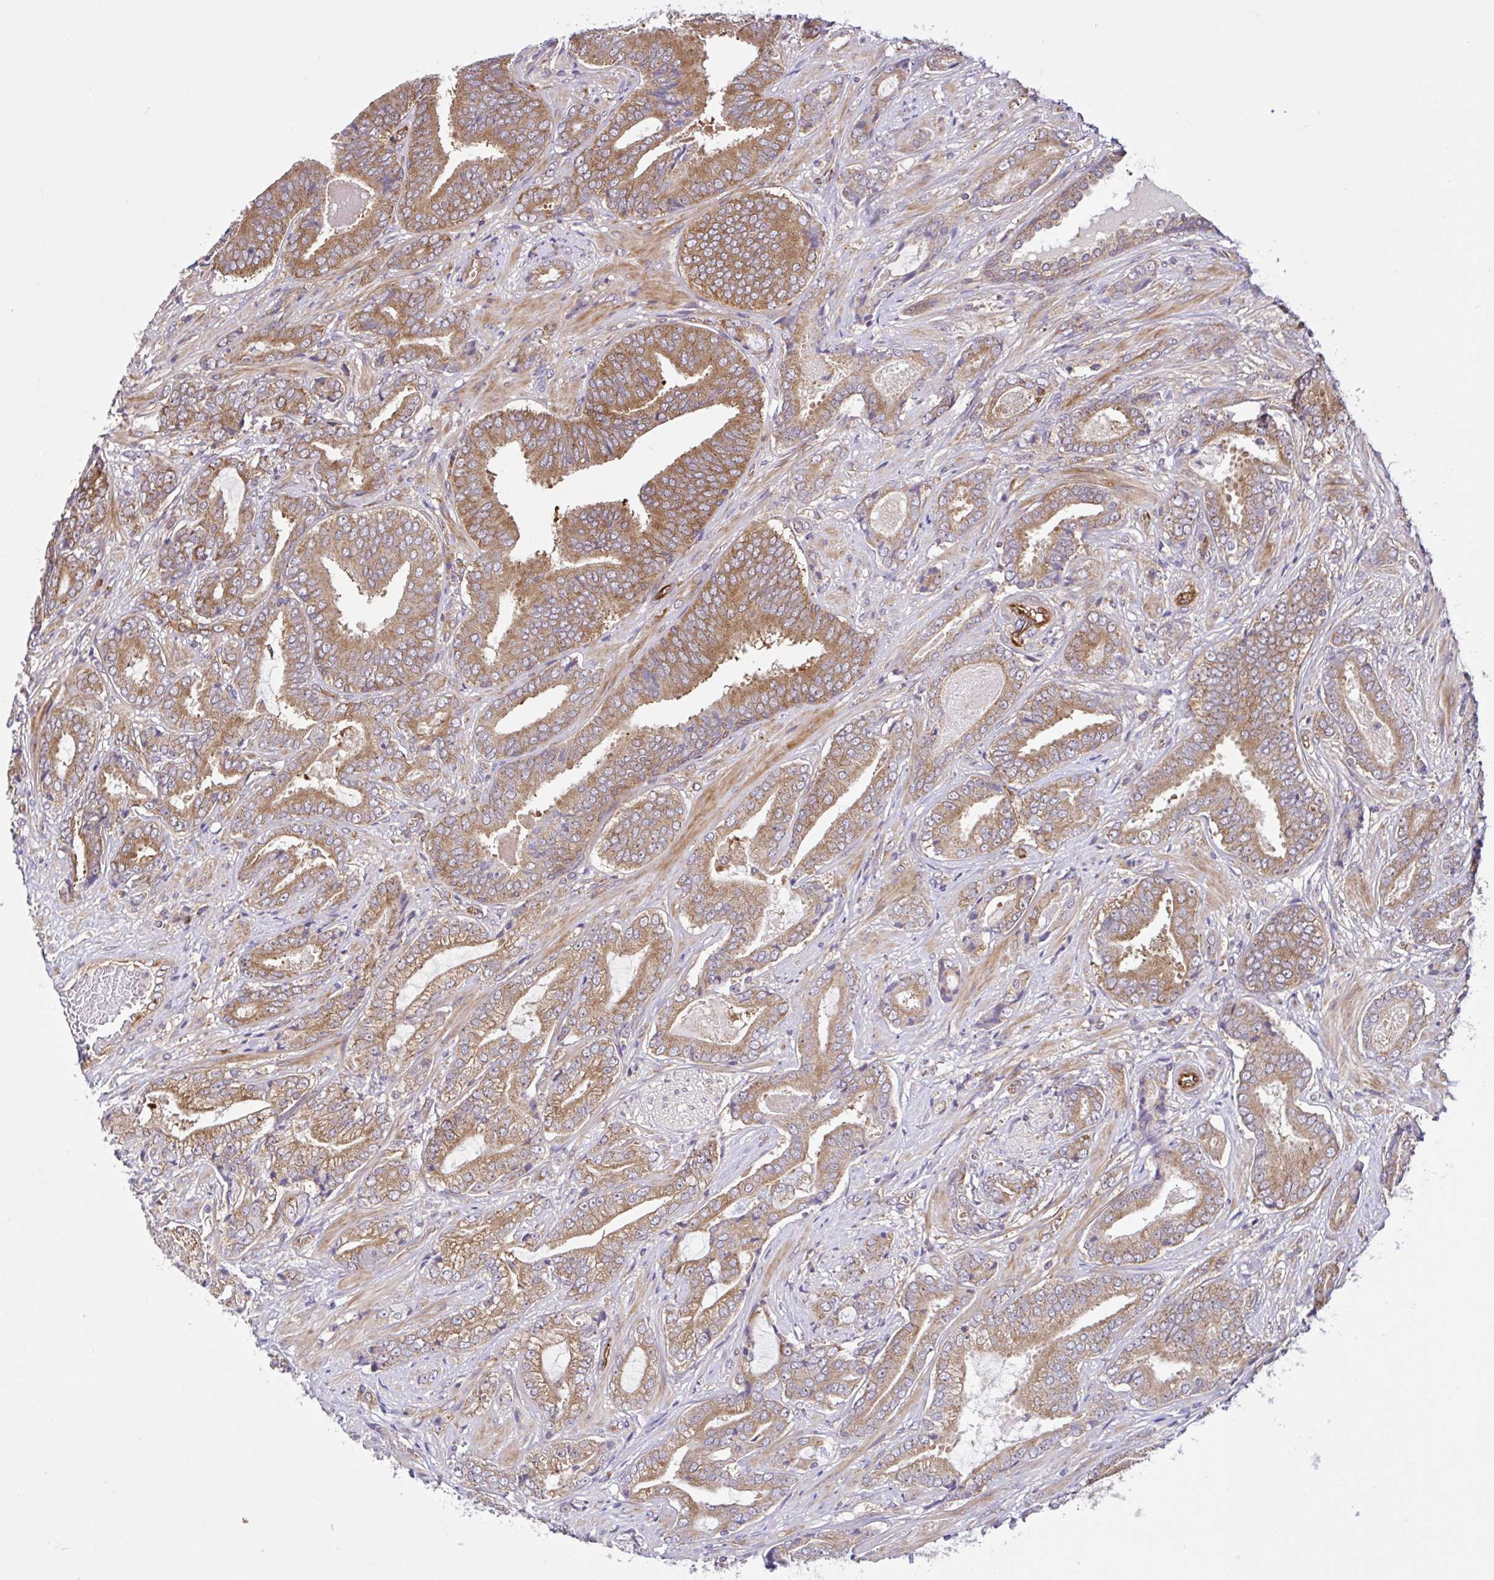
{"staining": {"intensity": "moderate", "quantity": ">75%", "location": "cytoplasmic/membranous"}, "tissue": "prostate cancer", "cell_type": "Tumor cells", "image_type": "cancer", "snomed": [{"axis": "morphology", "description": "Adenocarcinoma, High grade"}, {"axis": "topography", "description": "Prostate"}], "caption": "Prostate cancer was stained to show a protein in brown. There is medium levels of moderate cytoplasmic/membranous positivity in about >75% of tumor cells.", "gene": "NTPCR", "patient": {"sex": "male", "age": 62}}